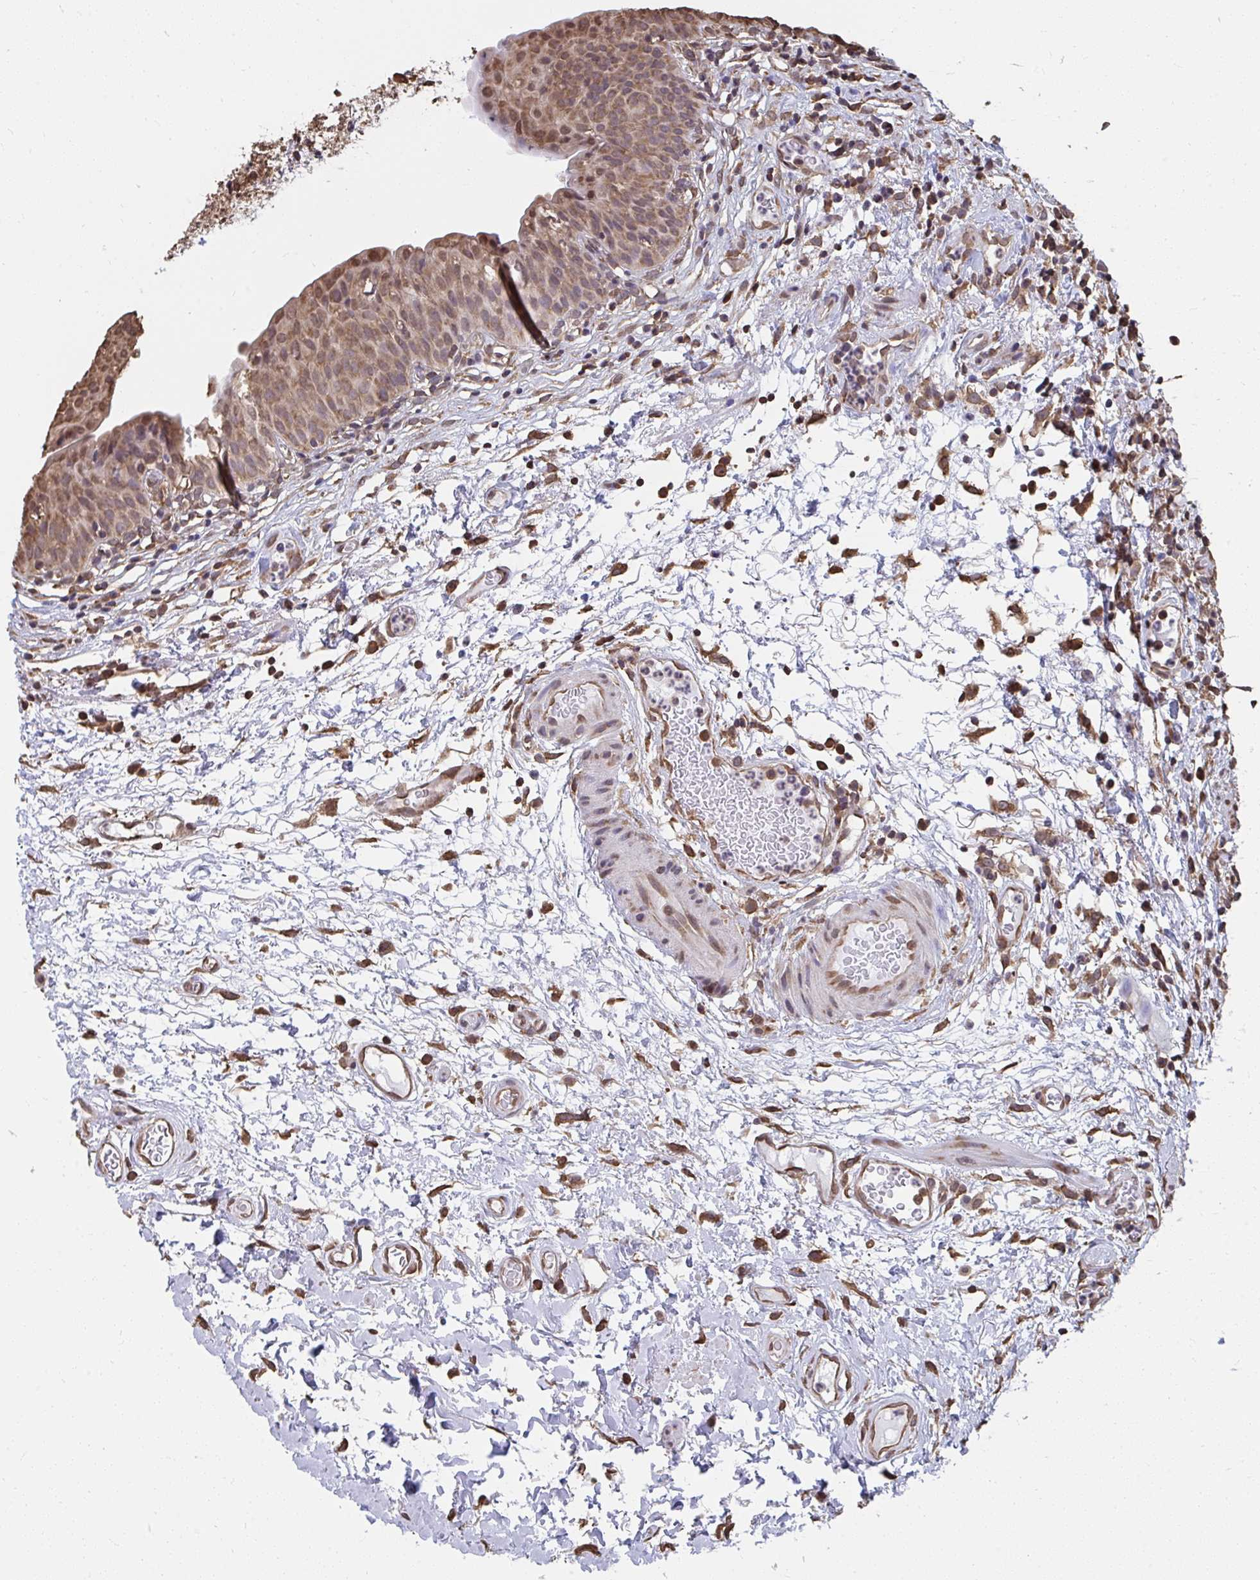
{"staining": {"intensity": "moderate", "quantity": ">75%", "location": "cytoplasmic/membranous,nuclear"}, "tissue": "urinary bladder", "cell_type": "Urothelial cells", "image_type": "normal", "snomed": [{"axis": "morphology", "description": "Normal tissue, NOS"}, {"axis": "morphology", "description": "Inflammation, NOS"}, {"axis": "topography", "description": "Urinary bladder"}], "caption": "Brown immunohistochemical staining in benign urinary bladder shows moderate cytoplasmic/membranous,nuclear positivity in approximately >75% of urothelial cells.", "gene": "SYNCRIP", "patient": {"sex": "male", "age": 57}}